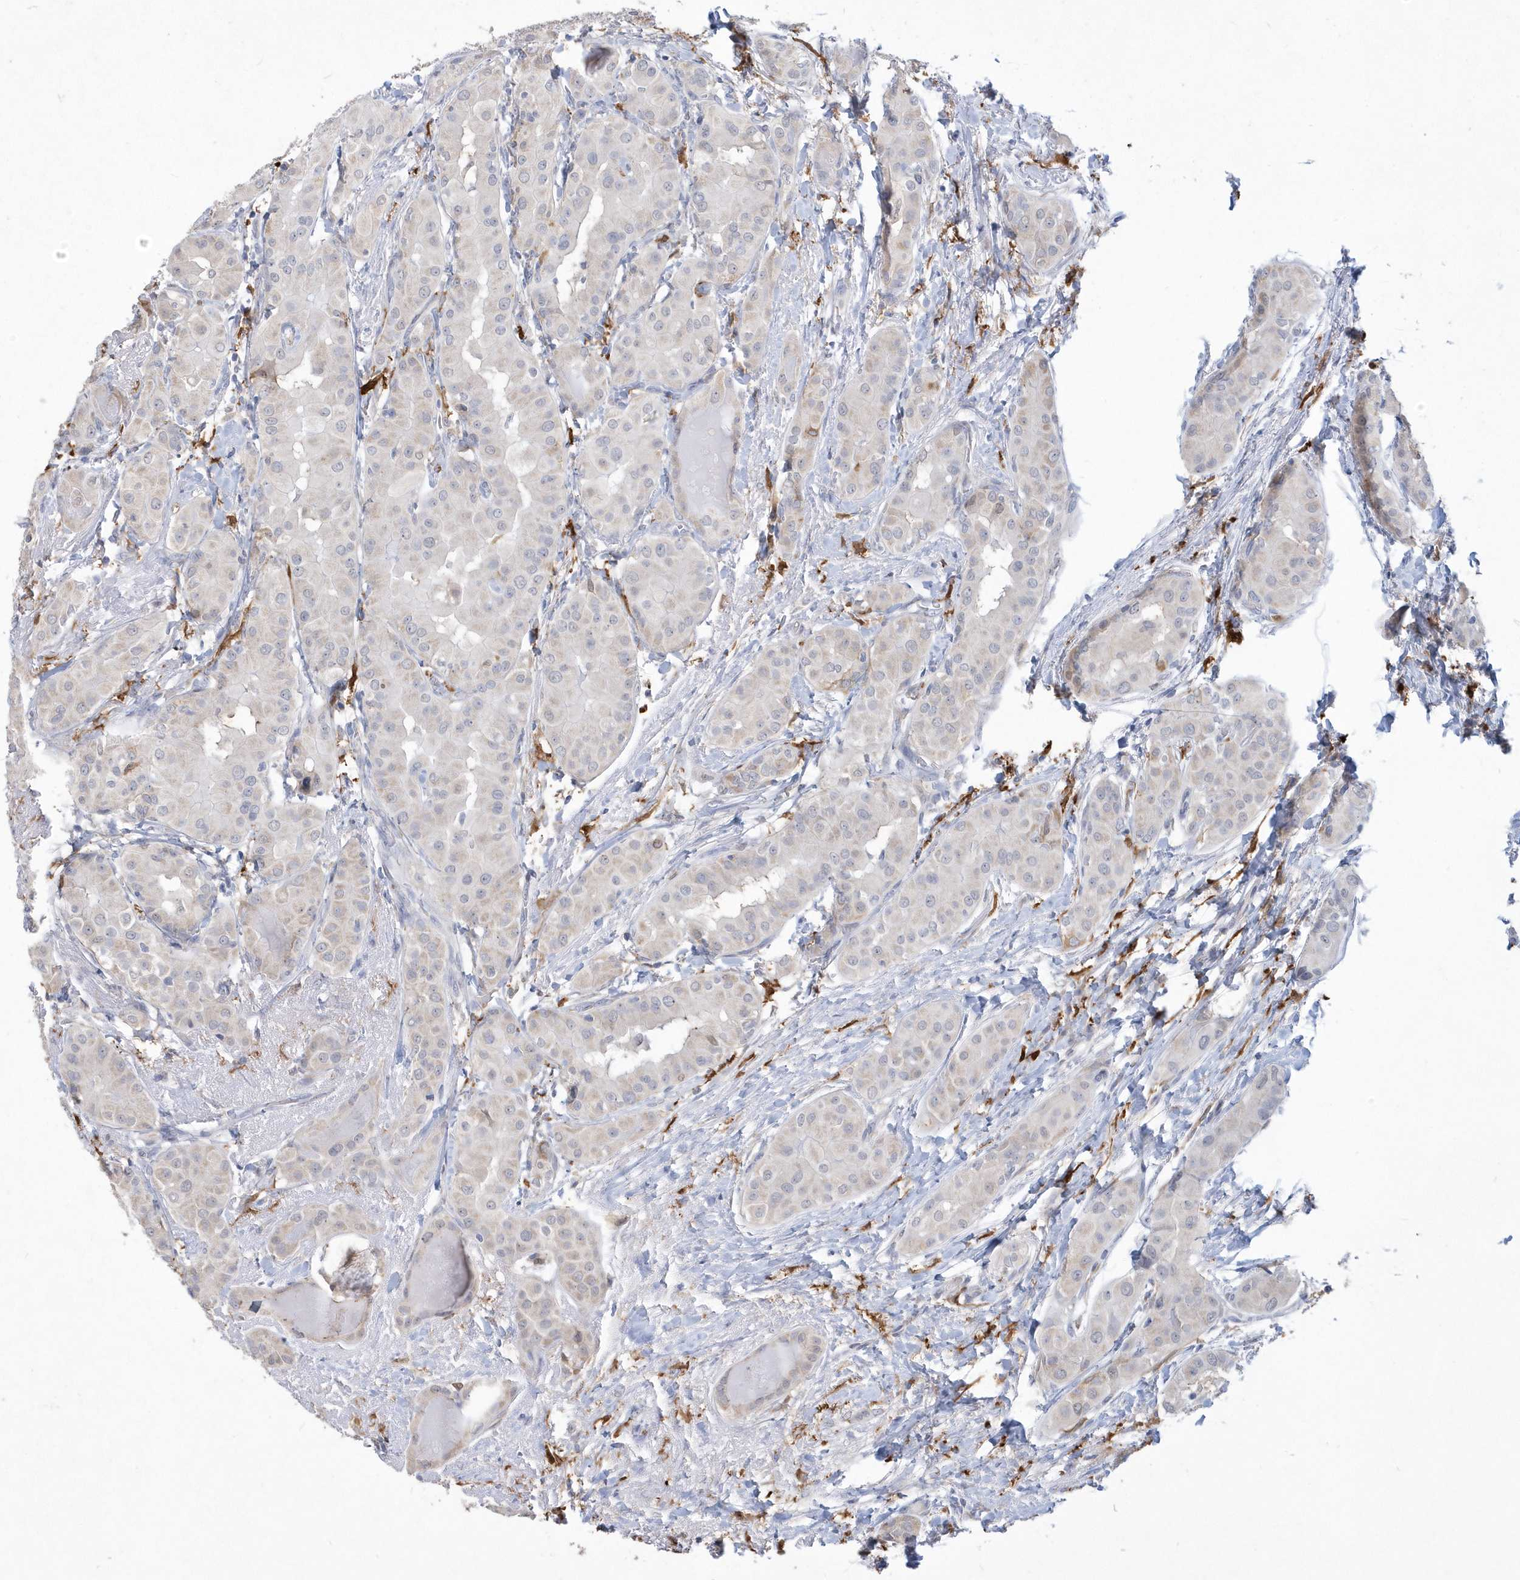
{"staining": {"intensity": "negative", "quantity": "none", "location": "none"}, "tissue": "thyroid cancer", "cell_type": "Tumor cells", "image_type": "cancer", "snomed": [{"axis": "morphology", "description": "Papillary adenocarcinoma, NOS"}, {"axis": "topography", "description": "Thyroid gland"}], "caption": "Tumor cells are negative for brown protein staining in thyroid cancer.", "gene": "TSPEAR", "patient": {"sex": "male", "age": 33}}